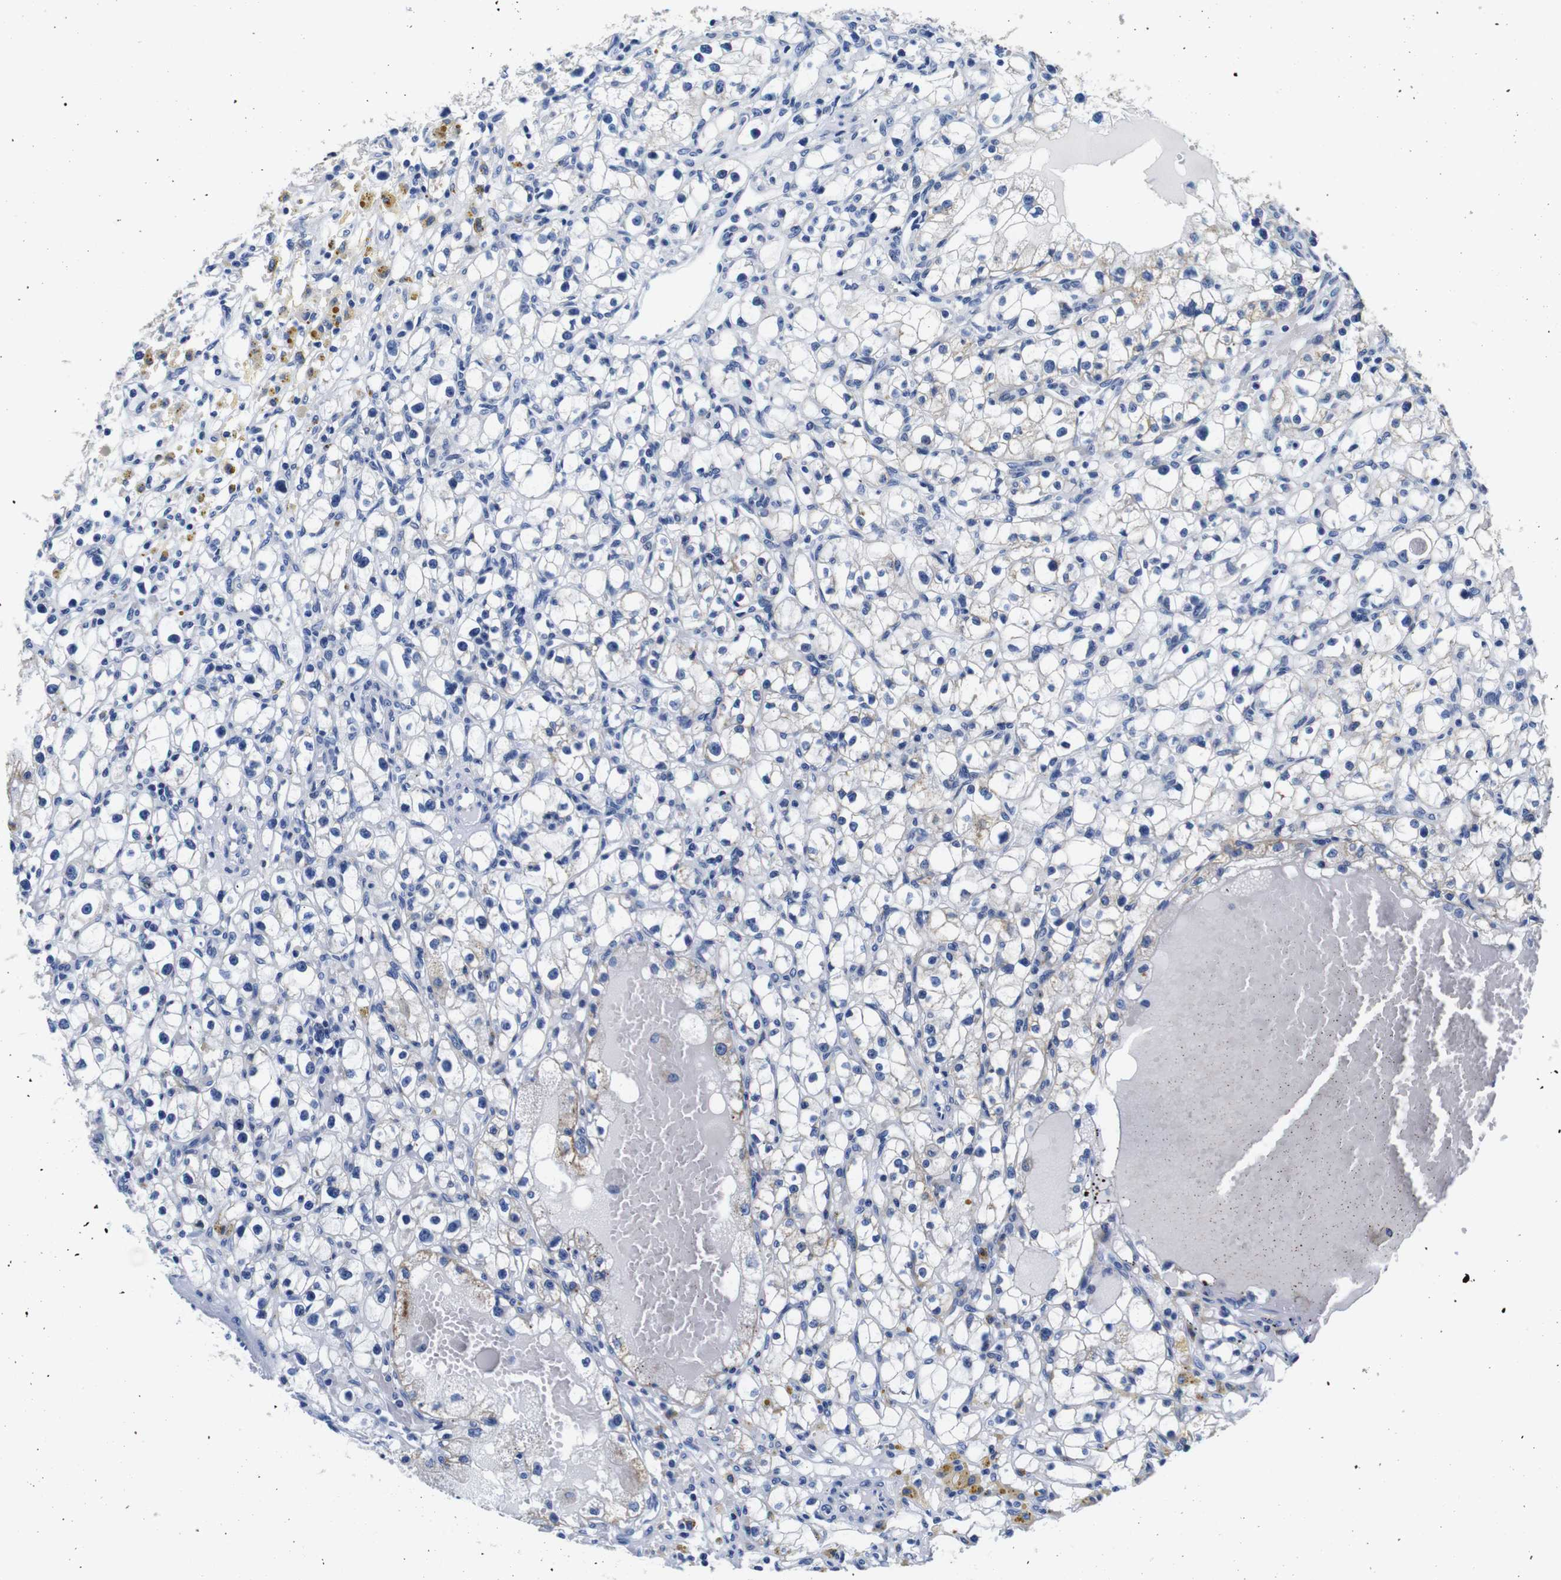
{"staining": {"intensity": "weak", "quantity": "<25%", "location": "cytoplasmic/membranous"}, "tissue": "renal cancer", "cell_type": "Tumor cells", "image_type": "cancer", "snomed": [{"axis": "morphology", "description": "Adenocarcinoma, NOS"}, {"axis": "topography", "description": "Kidney"}], "caption": "Tumor cells are negative for protein expression in human renal cancer (adenocarcinoma).", "gene": "SNX19", "patient": {"sex": "male", "age": 56}}